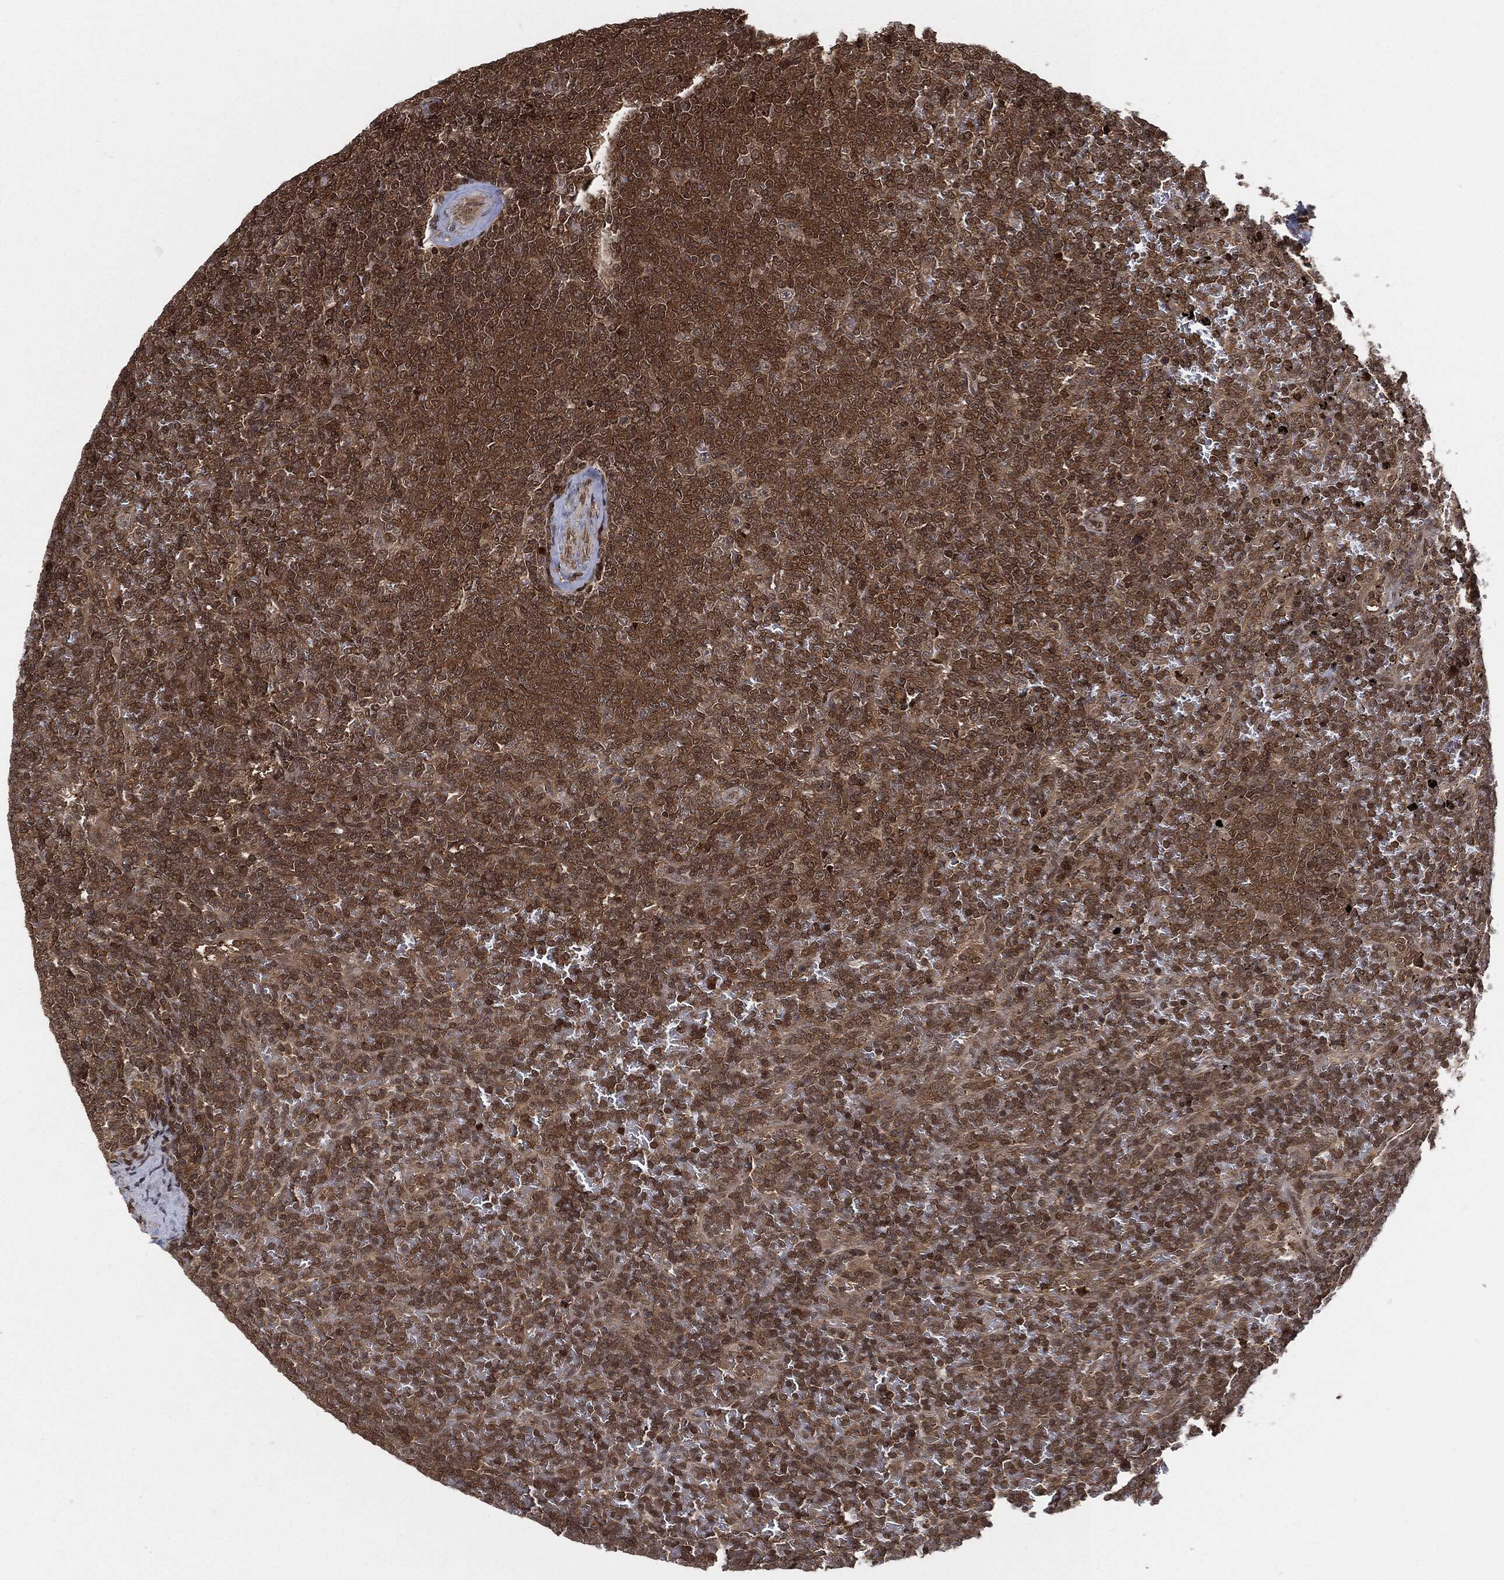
{"staining": {"intensity": "moderate", "quantity": ">75%", "location": "cytoplasmic/membranous,nuclear"}, "tissue": "lymphoma", "cell_type": "Tumor cells", "image_type": "cancer", "snomed": [{"axis": "morphology", "description": "Malignant lymphoma, non-Hodgkin's type, Low grade"}, {"axis": "topography", "description": "Spleen"}], "caption": "A photomicrograph of human lymphoma stained for a protein shows moderate cytoplasmic/membranous and nuclear brown staining in tumor cells. The protein is shown in brown color, while the nuclei are stained blue.", "gene": "CUTA", "patient": {"sex": "female", "age": 77}}